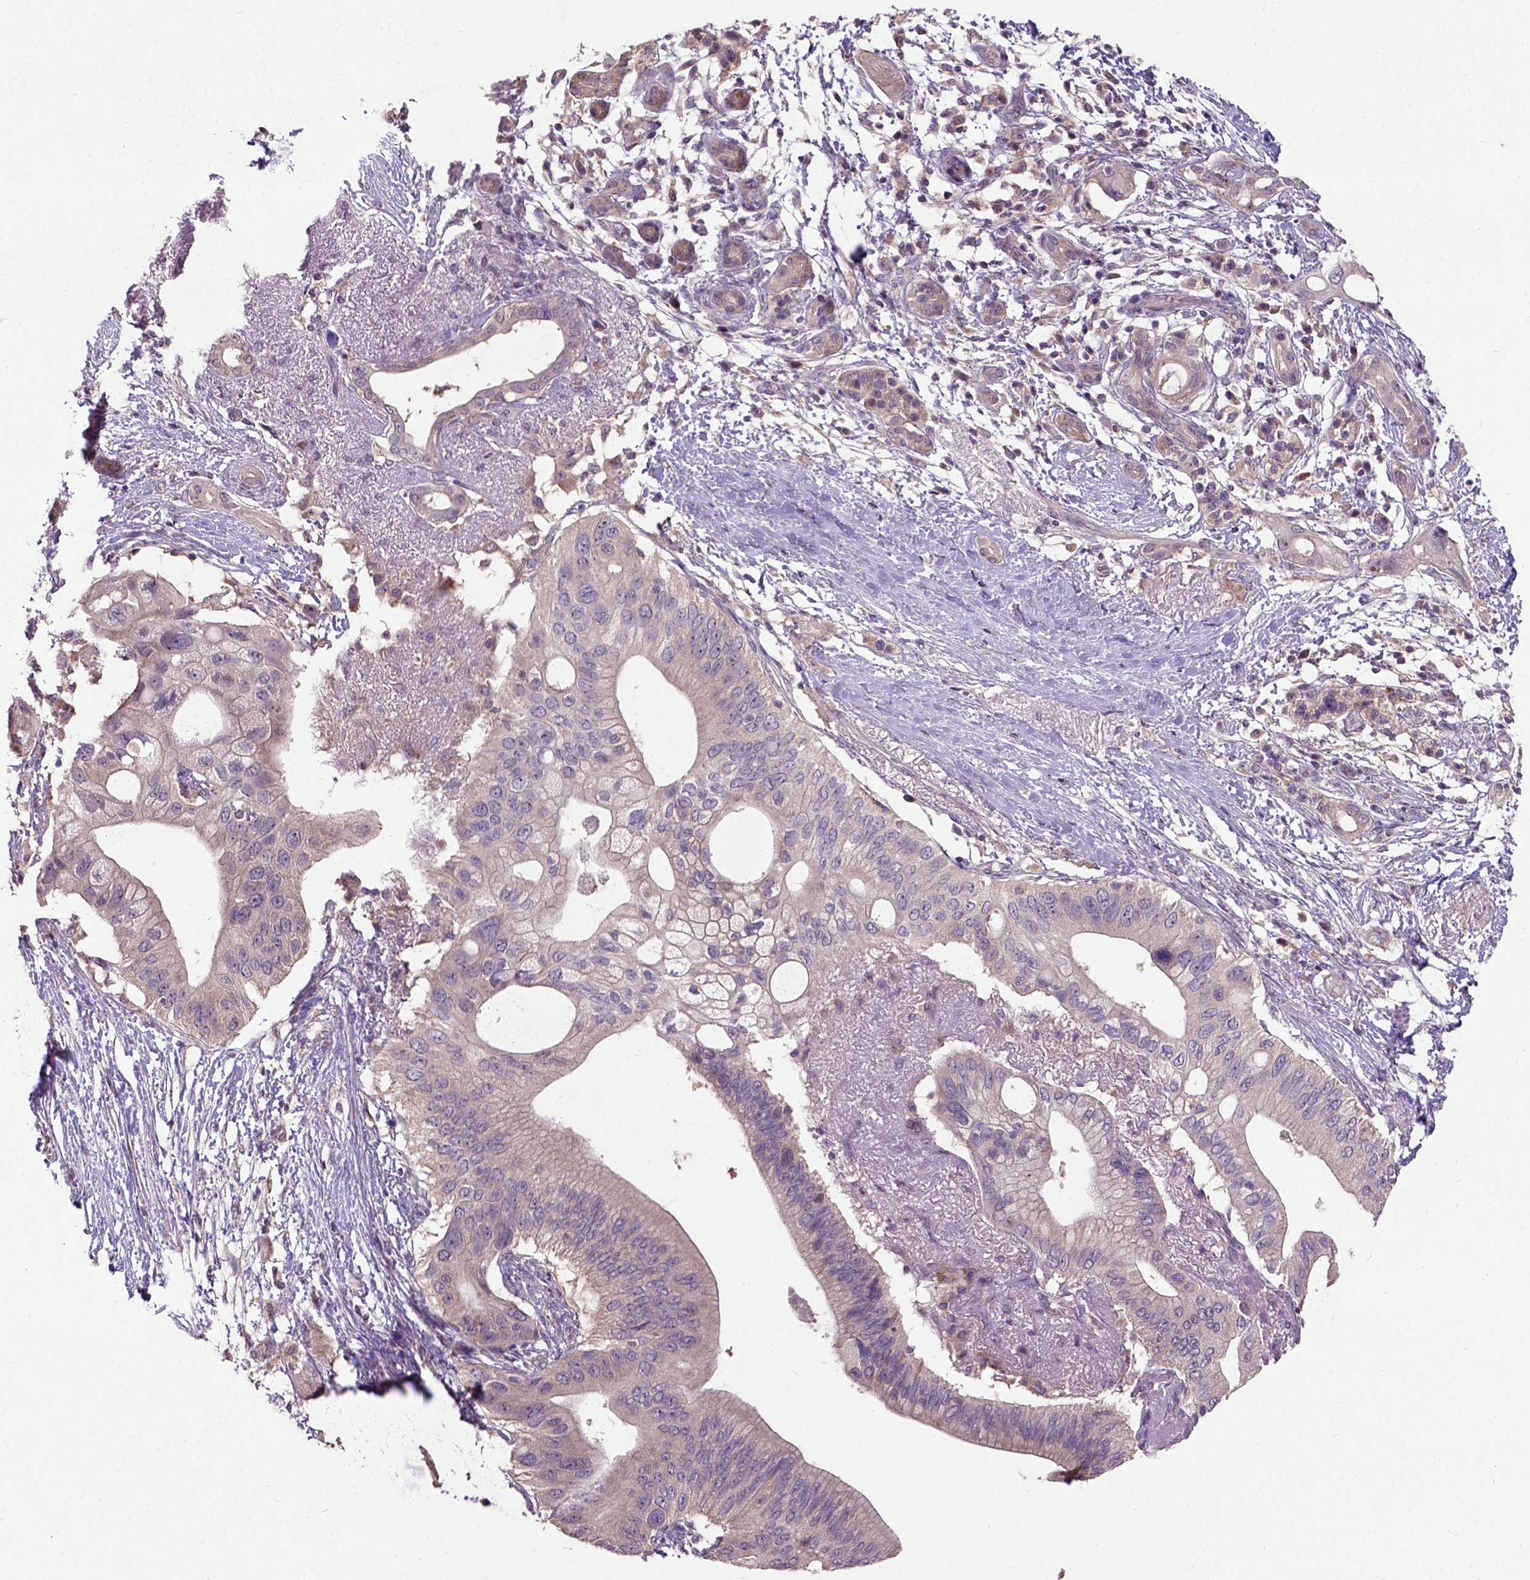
{"staining": {"intensity": "negative", "quantity": "none", "location": "none"}, "tissue": "pancreatic cancer", "cell_type": "Tumor cells", "image_type": "cancer", "snomed": [{"axis": "morphology", "description": "Adenocarcinoma, NOS"}, {"axis": "topography", "description": "Pancreas"}], "caption": "Pancreatic cancer (adenocarcinoma) was stained to show a protein in brown. There is no significant staining in tumor cells.", "gene": "KBTBD8", "patient": {"sex": "female", "age": 72}}